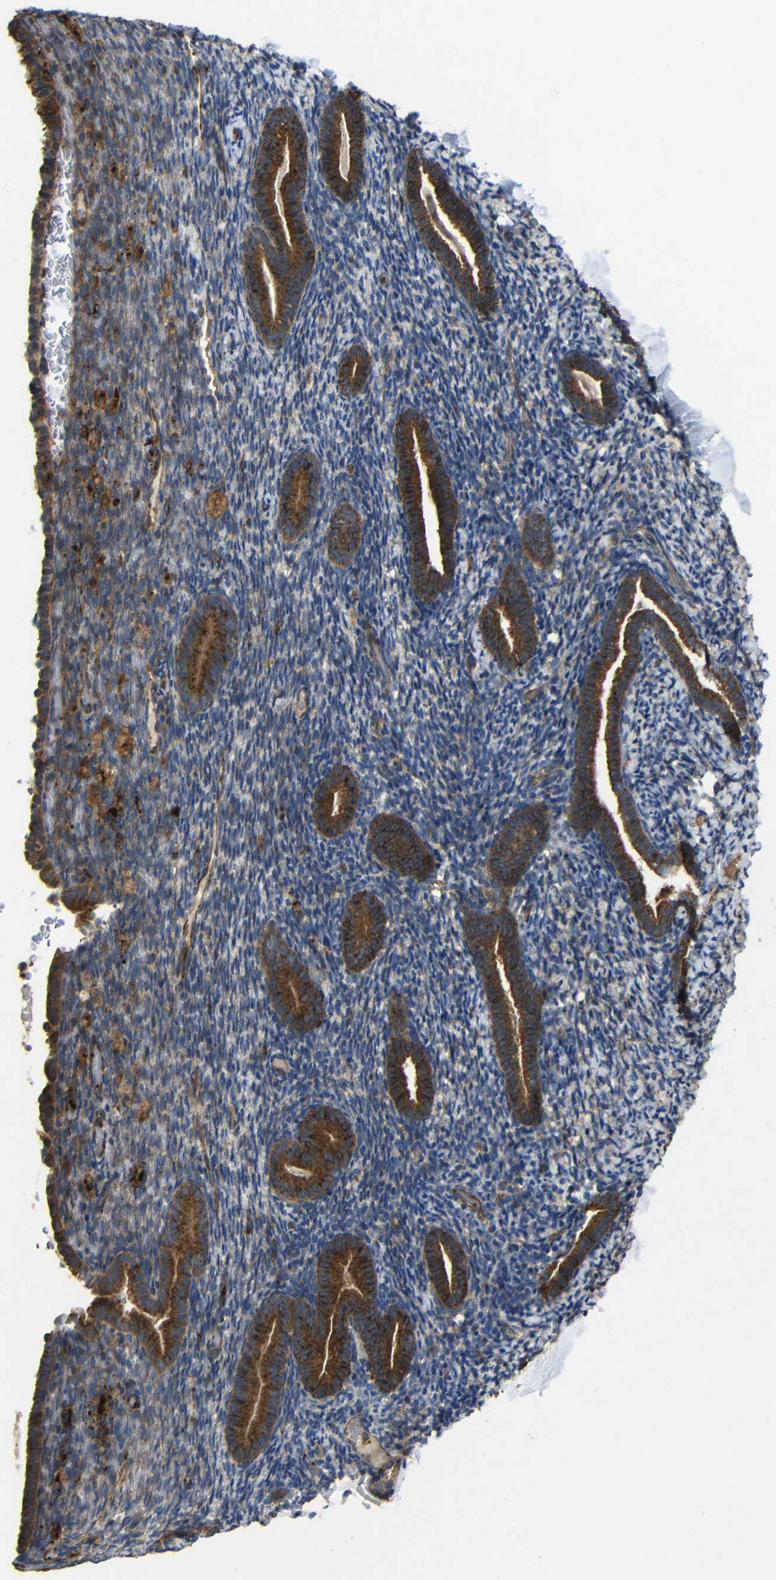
{"staining": {"intensity": "moderate", "quantity": "25%-75%", "location": "cytoplasmic/membranous"}, "tissue": "endometrium", "cell_type": "Cells in endometrial stroma", "image_type": "normal", "snomed": [{"axis": "morphology", "description": "Normal tissue, NOS"}, {"axis": "topography", "description": "Endometrium"}], "caption": "Cells in endometrial stroma demonstrate medium levels of moderate cytoplasmic/membranous expression in approximately 25%-75% of cells in normal human endometrium.", "gene": "EIF2S1", "patient": {"sex": "female", "age": 51}}